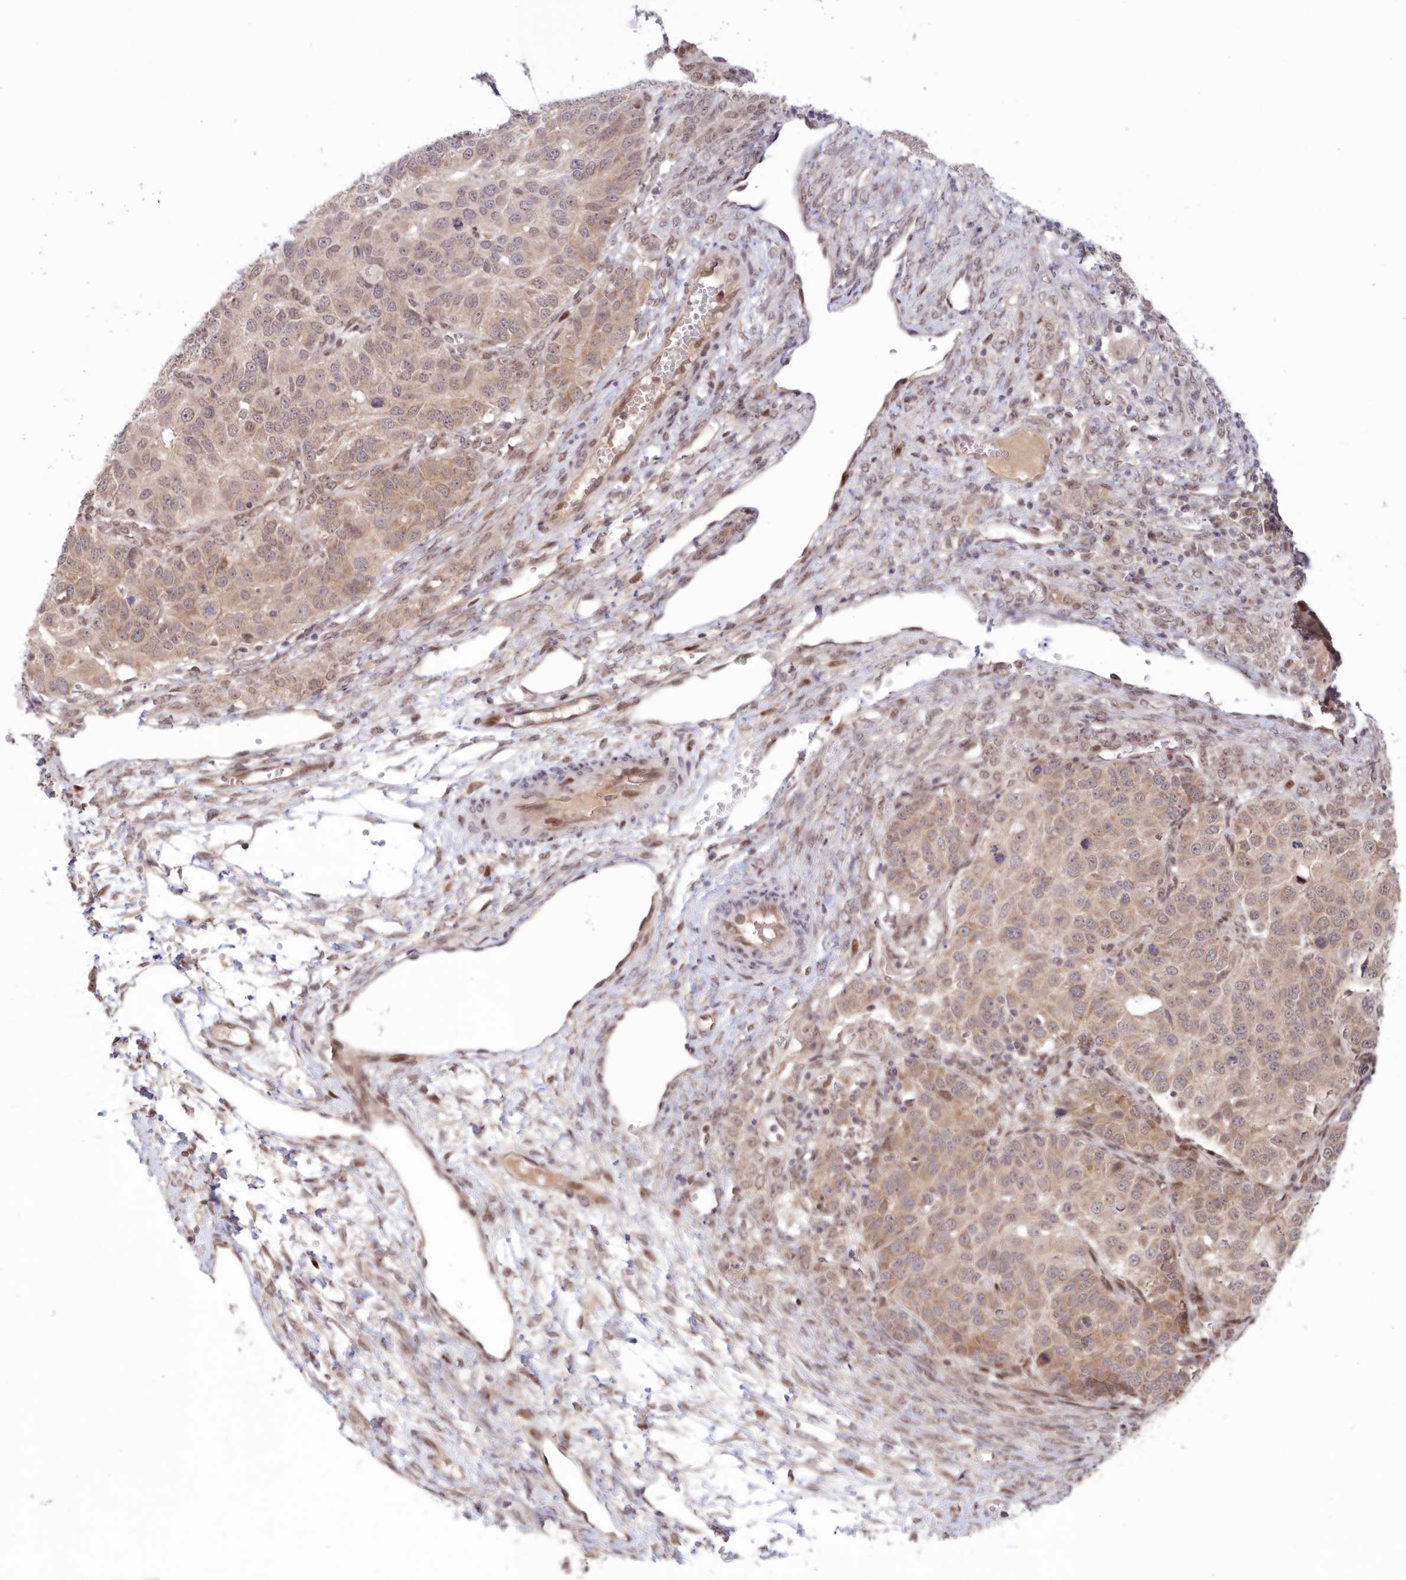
{"staining": {"intensity": "weak", "quantity": "25%-75%", "location": "cytoplasmic/membranous"}, "tissue": "ovarian cancer", "cell_type": "Tumor cells", "image_type": "cancer", "snomed": [{"axis": "morphology", "description": "Carcinoma, endometroid"}, {"axis": "topography", "description": "Ovary"}], "caption": "The image exhibits immunohistochemical staining of ovarian cancer. There is weak cytoplasmic/membranous expression is seen in about 25%-75% of tumor cells.", "gene": "NOA1", "patient": {"sex": "female", "age": 51}}